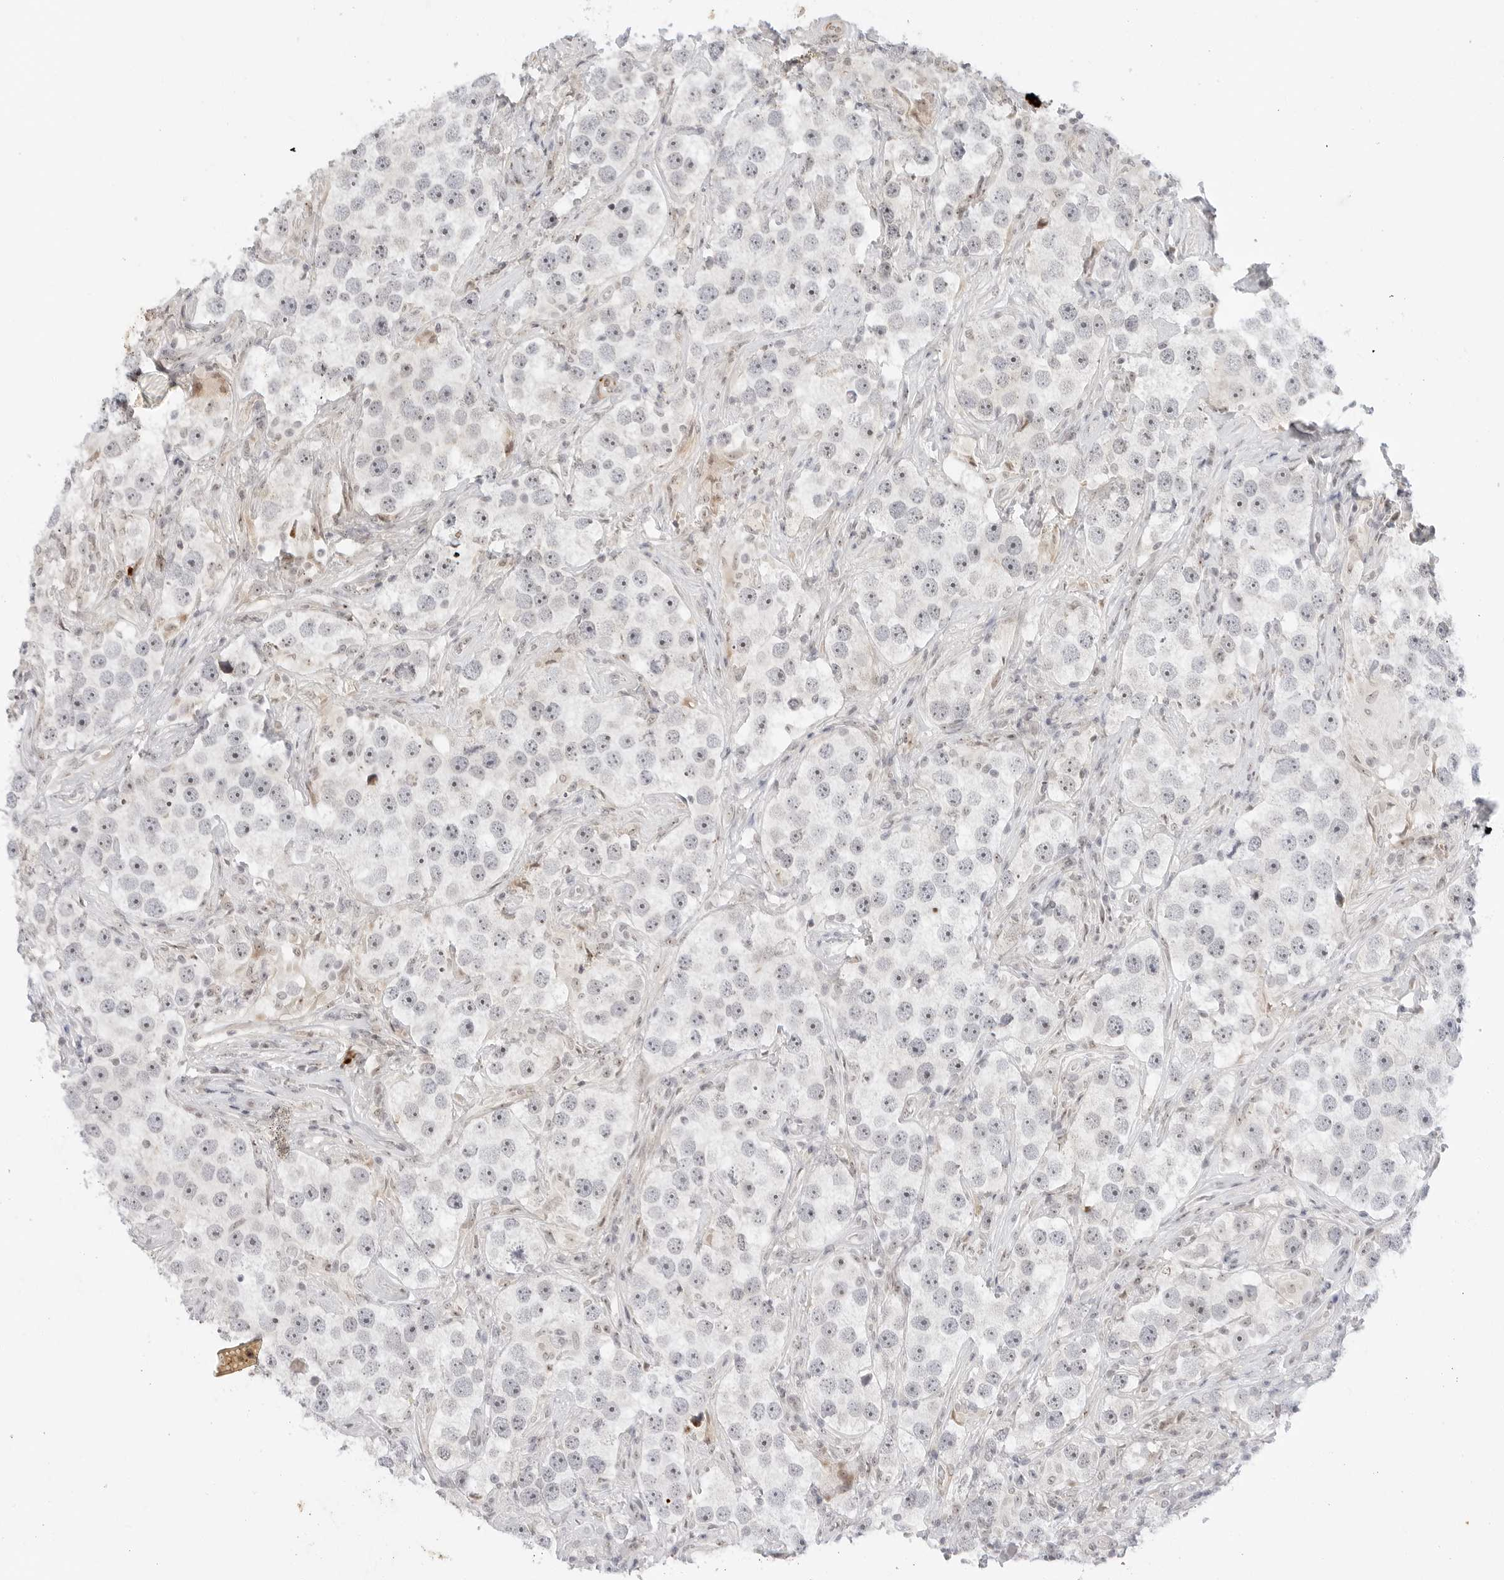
{"staining": {"intensity": "weak", "quantity": "<25%", "location": "nuclear"}, "tissue": "testis cancer", "cell_type": "Tumor cells", "image_type": "cancer", "snomed": [{"axis": "morphology", "description": "Seminoma, NOS"}, {"axis": "topography", "description": "Testis"}], "caption": "The image exhibits no significant expression in tumor cells of testis cancer (seminoma).", "gene": "HIPK3", "patient": {"sex": "male", "age": 49}}